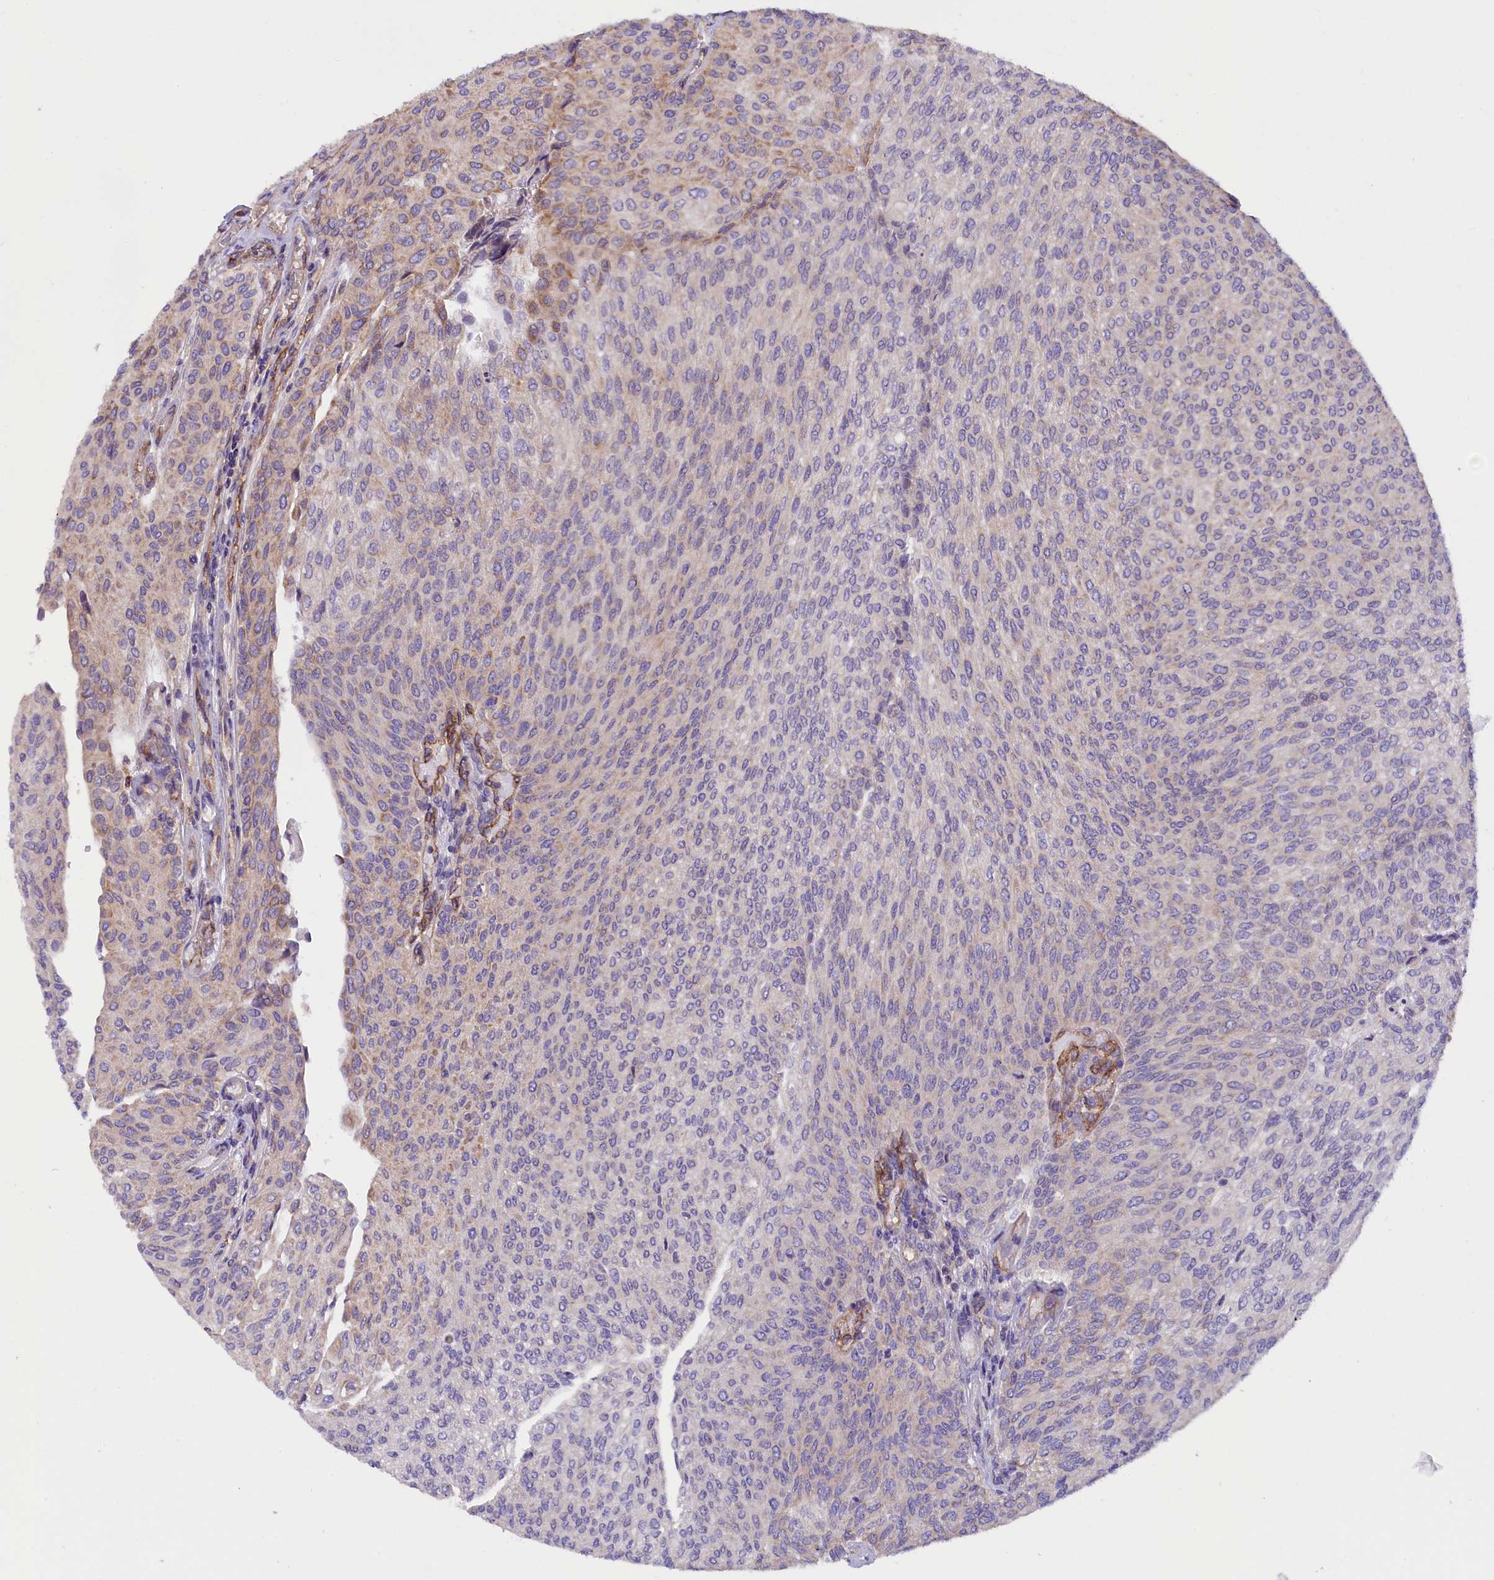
{"staining": {"intensity": "moderate", "quantity": "25%-75%", "location": "cytoplasmic/membranous"}, "tissue": "urothelial cancer", "cell_type": "Tumor cells", "image_type": "cancer", "snomed": [{"axis": "morphology", "description": "Urothelial carcinoma, High grade"}, {"axis": "topography", "description": "Urinary bladder"}], "caption": "Urothelial carcinoma (high-grade) was stained to show a protein in brown. There is medium levels of moderate cytoplasmic/membranous positivity in about 25%-75% of tumor cells.", "gene": "DNAJB9", "patient": {"sex": "female", "age": 79}}